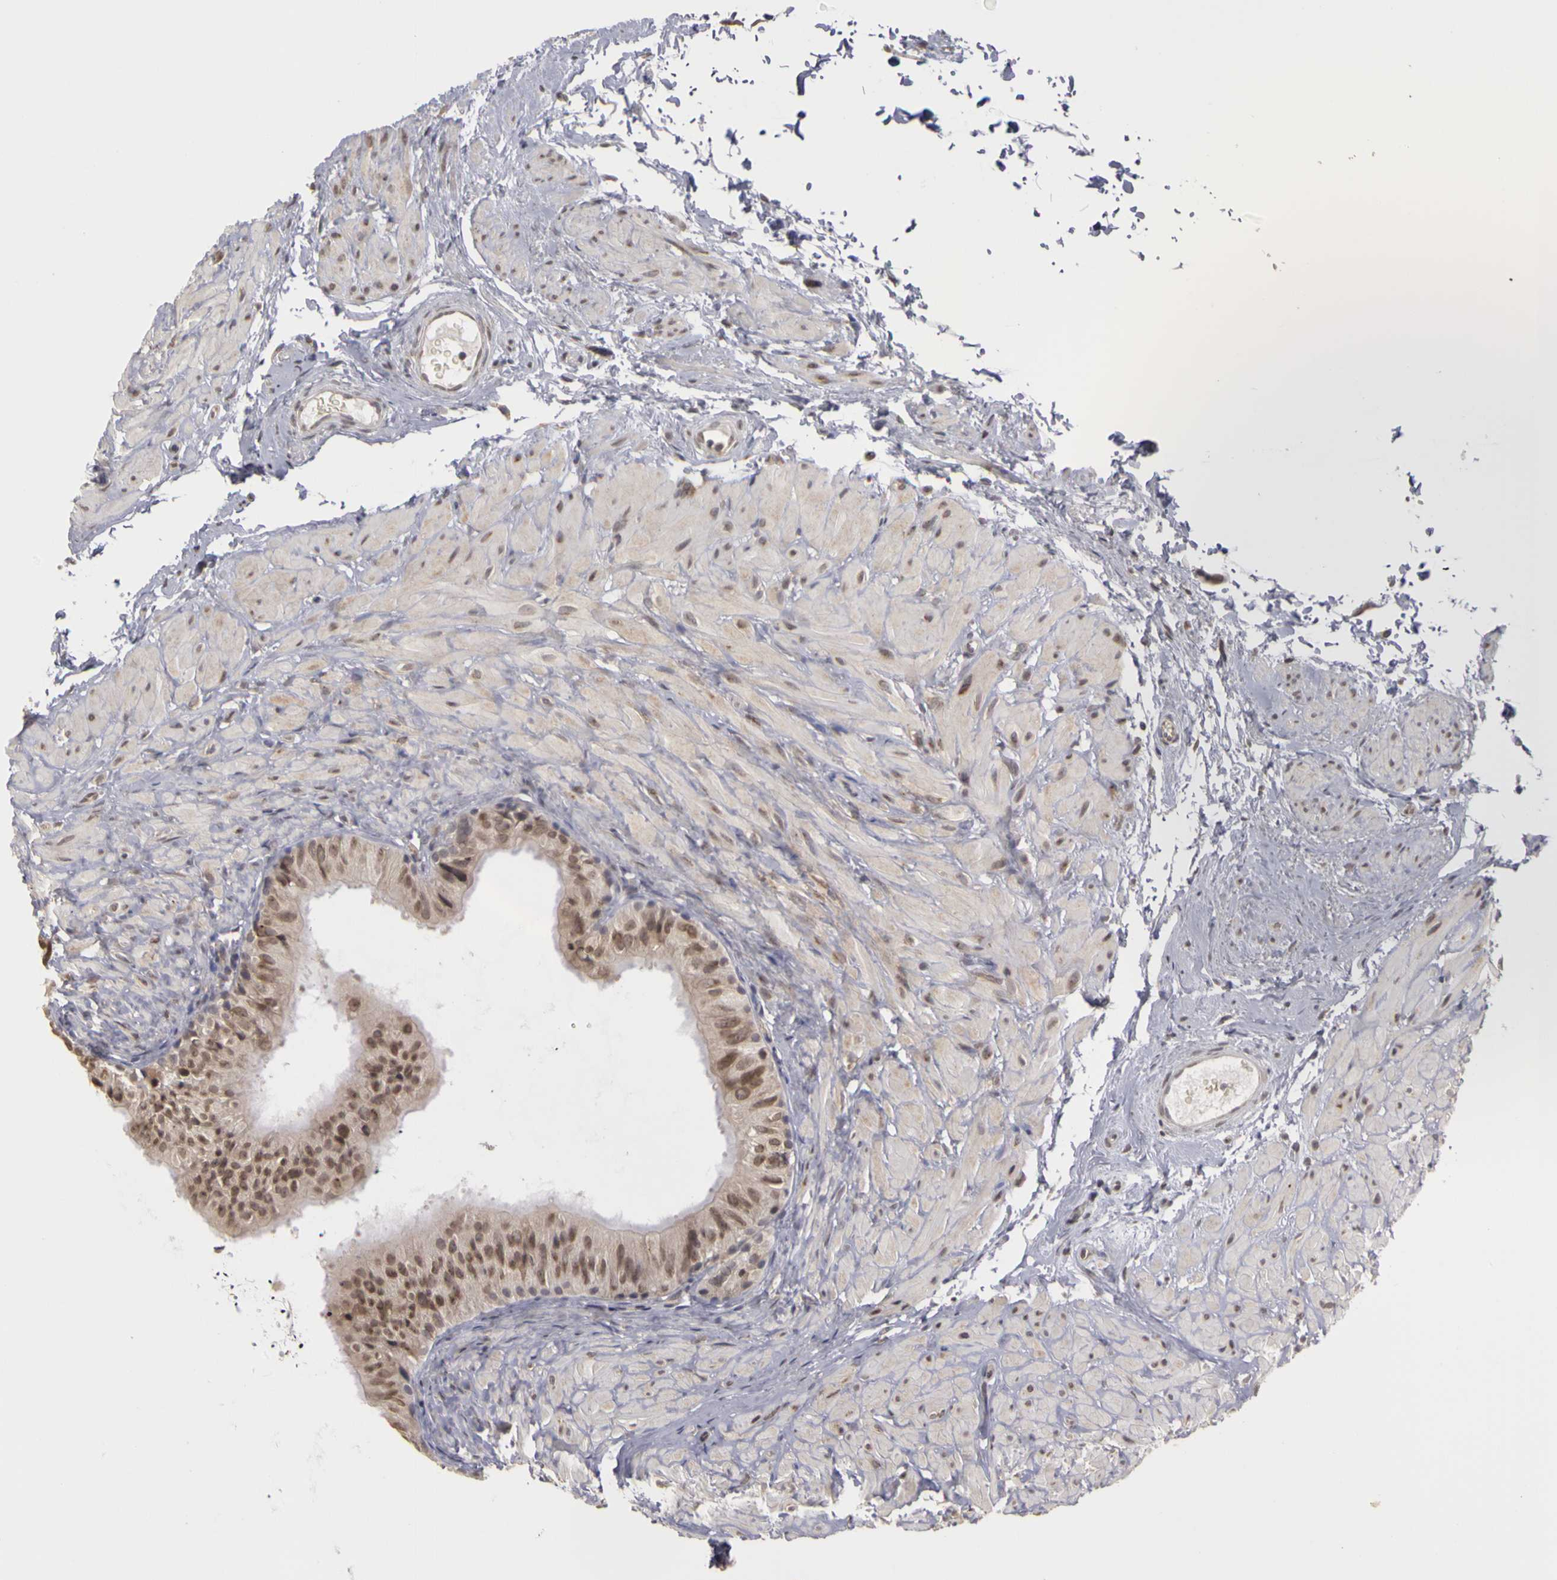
{"staining": {"intensity": "moderate", "quantity": ">75%", "location": "cytoplasmic/membranous,nuclear"}, "tissue": "epididymis", "cell_type": "Glandular cells", "image_type": "normal", "snomed": [{"axis": "morphology", "description": "Normal tissue, NOS"}, {"axis": "topography", "description": "Epididymis"}], "caption": "Immunohistochemistry (IHC) (DAB (3,3'-diaminobenzidine)) staining of benign human epididymis demonstrates moderate cytoplasmic/membranous,nuclear protein expression in approximately >75% of glandular cells. (brown staining indicates protein expression, while blue staining denotes nuclei).", "gene": "FRMD7", "patient": {"sex": "male", "age": 77}}